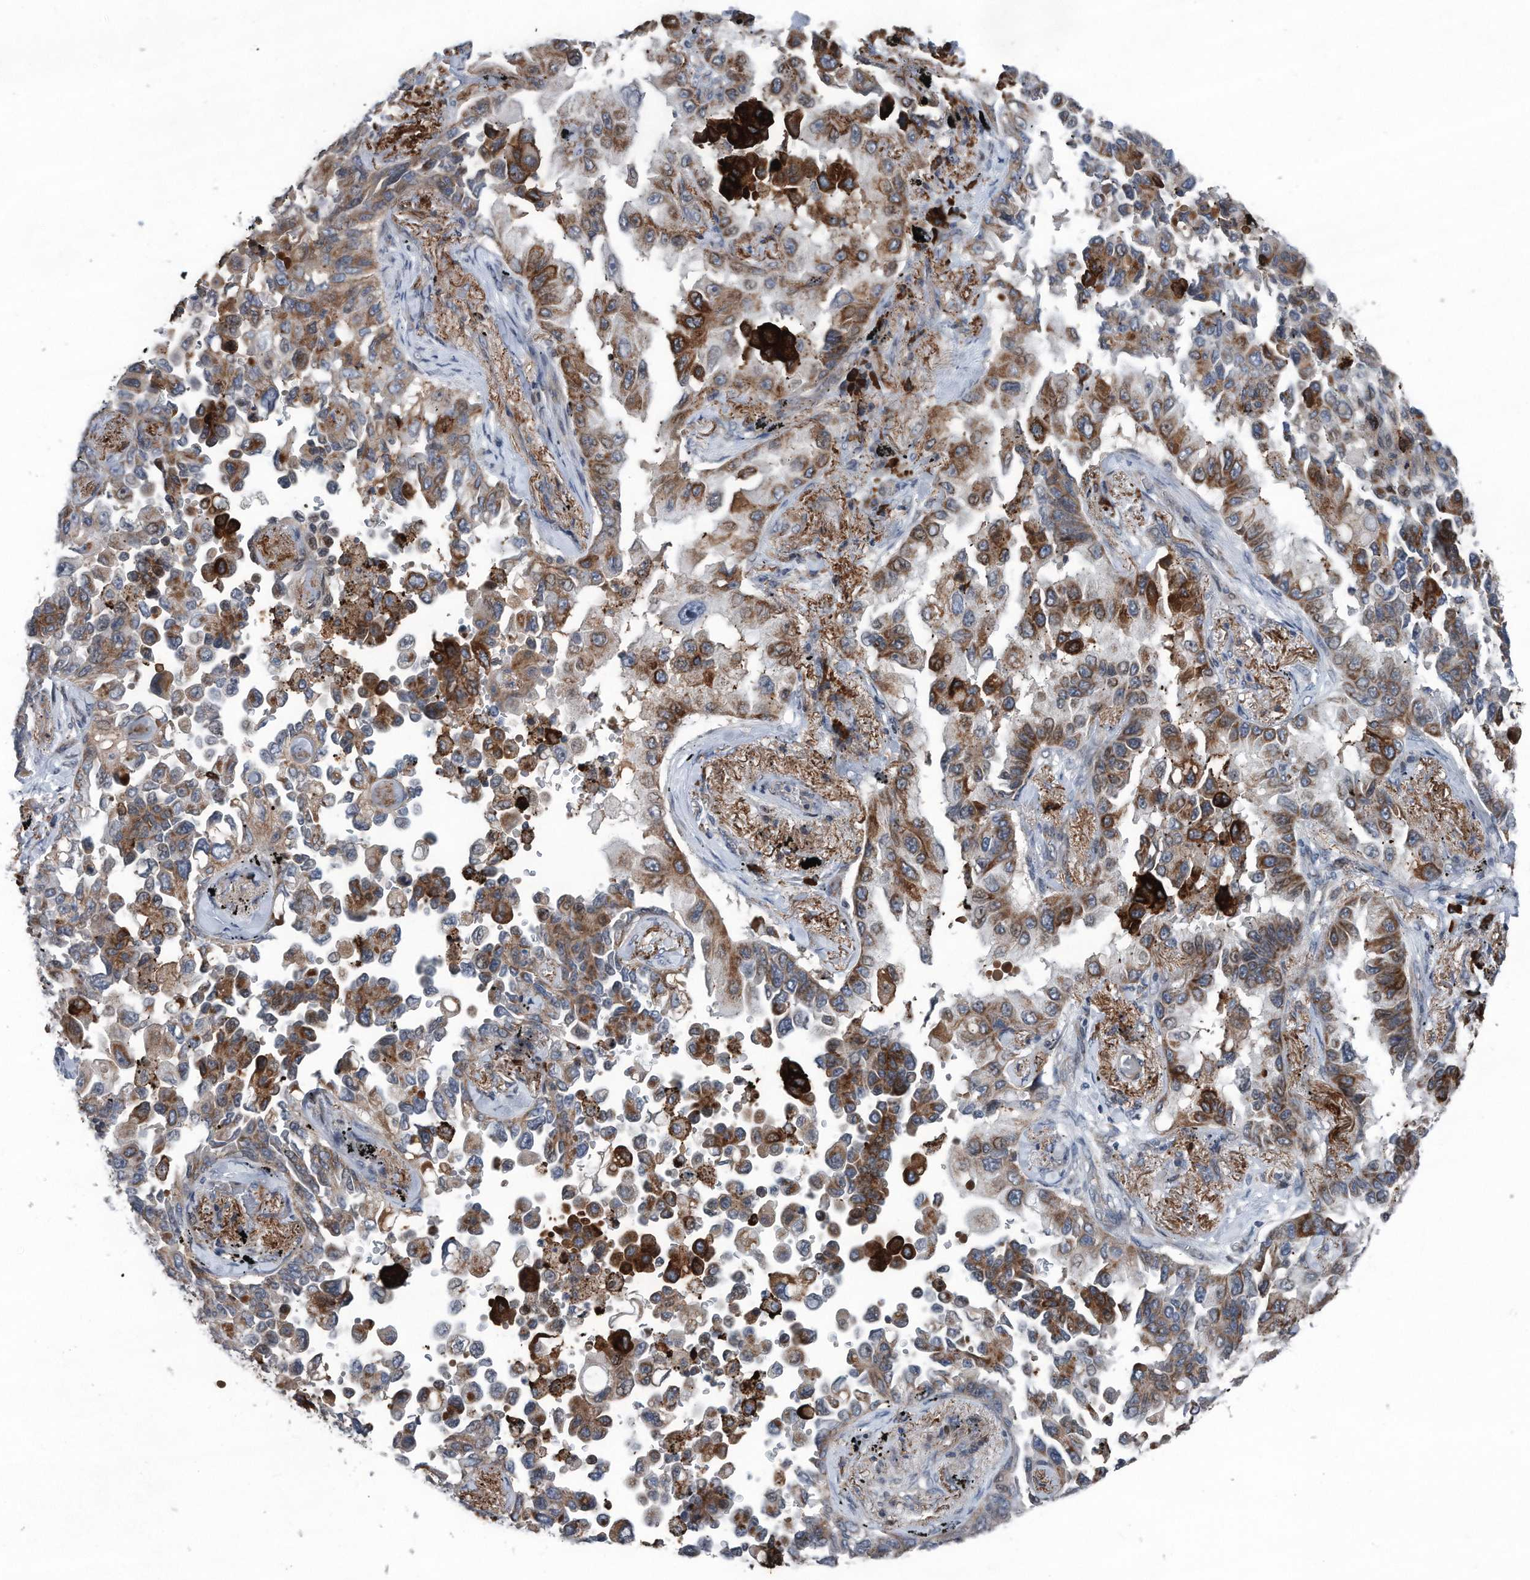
{"staining": {"intensity": "moderate", "quantity": ">75%", "location": "cytoplasmic/membranous"}, "tissue": "lung cancer", "cell_type": "Tumor cells", "image_type": "cancer", "snomed": [{"axis": "morphology", "description": "Adenocarcinoma, NOS"}, {"axis": "topography", "description": "Lung"}], "caption": "This is an image of immunohistochemistry (IHC) staining of lung adenocarcinoma, which shows moderate positivity in the cytoplasmic/membranous of tumor cells.", "gene": "DST", "patient": {"sex": "female", "age": 67}}